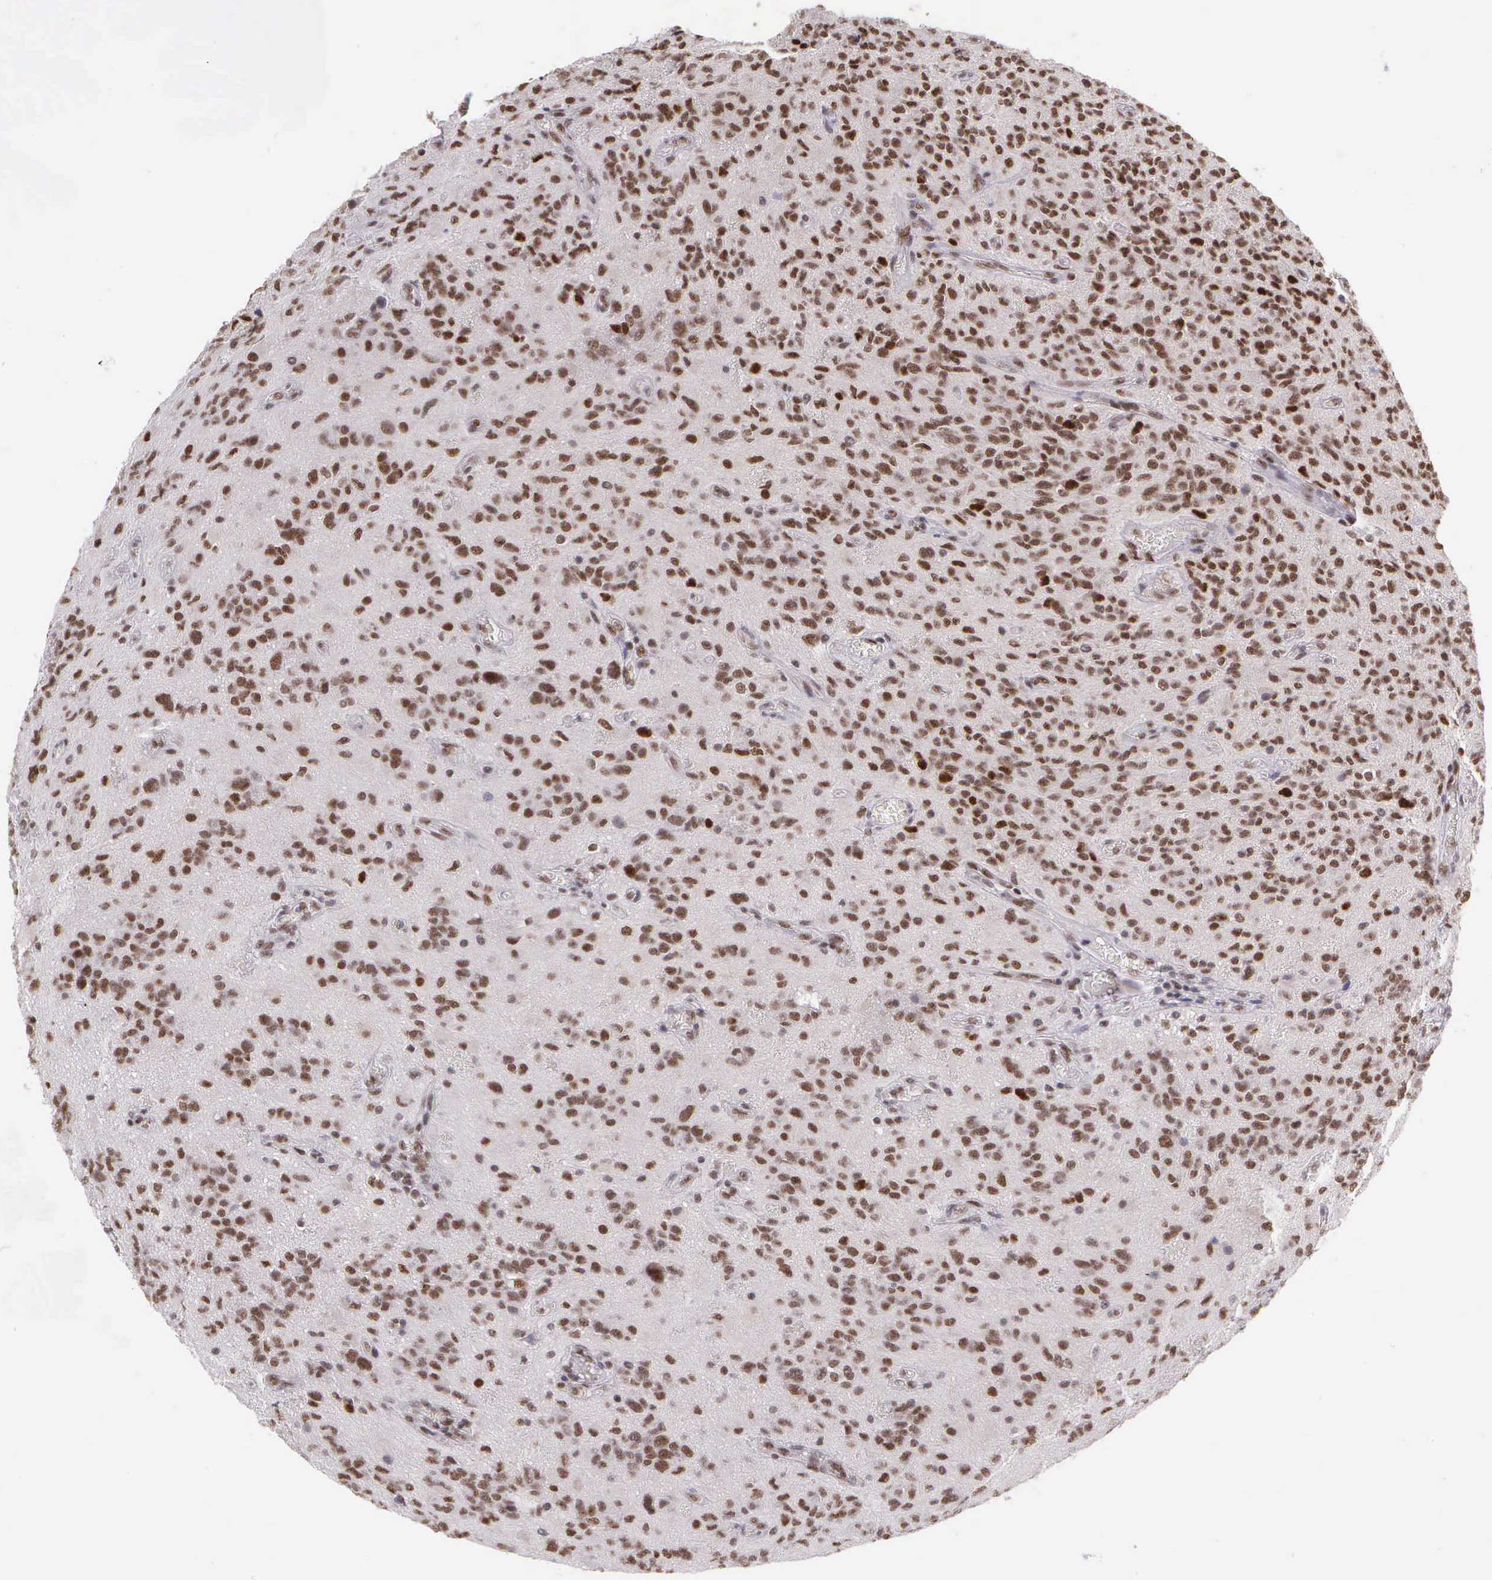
{"staining": {"intensity": "moderate", "quantity": ">75%", "location": "nuclear"}, "tissue": "glioma", "cell_type": "Tumor cells", "image_type": "cancer", "snomed": [{"axis": "morphology", "description": "Glioma, malignant, Low grade"}, {"axis": "topography", "description": "Brain"}], "caption": "A brown stain shows moderate nuclear staining of a protein in glioma tumor cells.", "gene": "UBR7", "patient": {"sex": "female", "age": 15}}